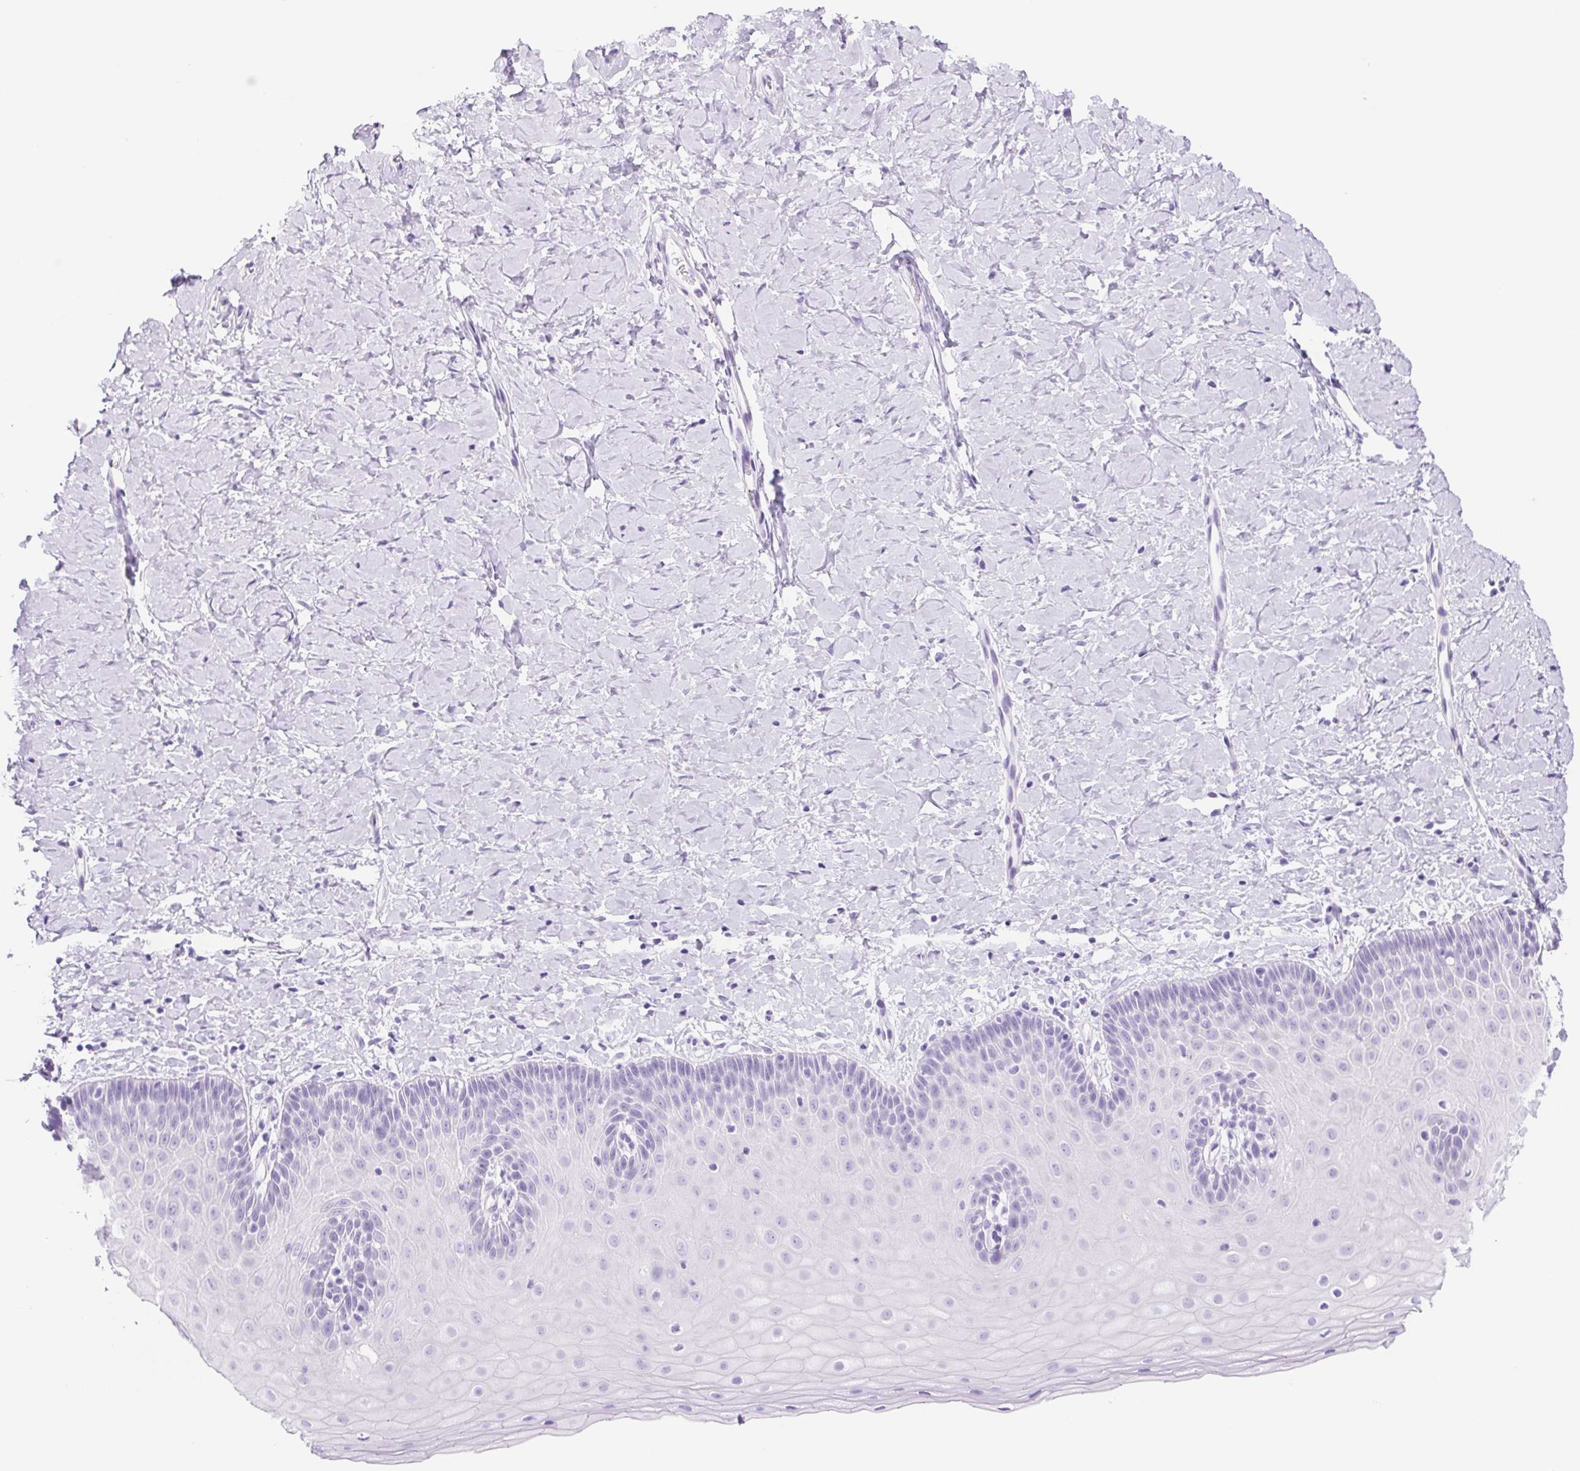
{"staining": {"intensity": "negative", "quantity": "none", "location": "none"}, "tissue": "cervix", "cell_type": "Glandular cells", "image_type": "normal", "snomed": [{"axis": "morphology", "description": "Normal tissue, NOS"}, {"axis": "topography", "description": "Cervix"}], "caption": "This is an IHC histopathology image of benign cervix. There is no expression in glandular cells.", "gene": "CYP21A2", "patient": {"sex": "female", "age": 37}}